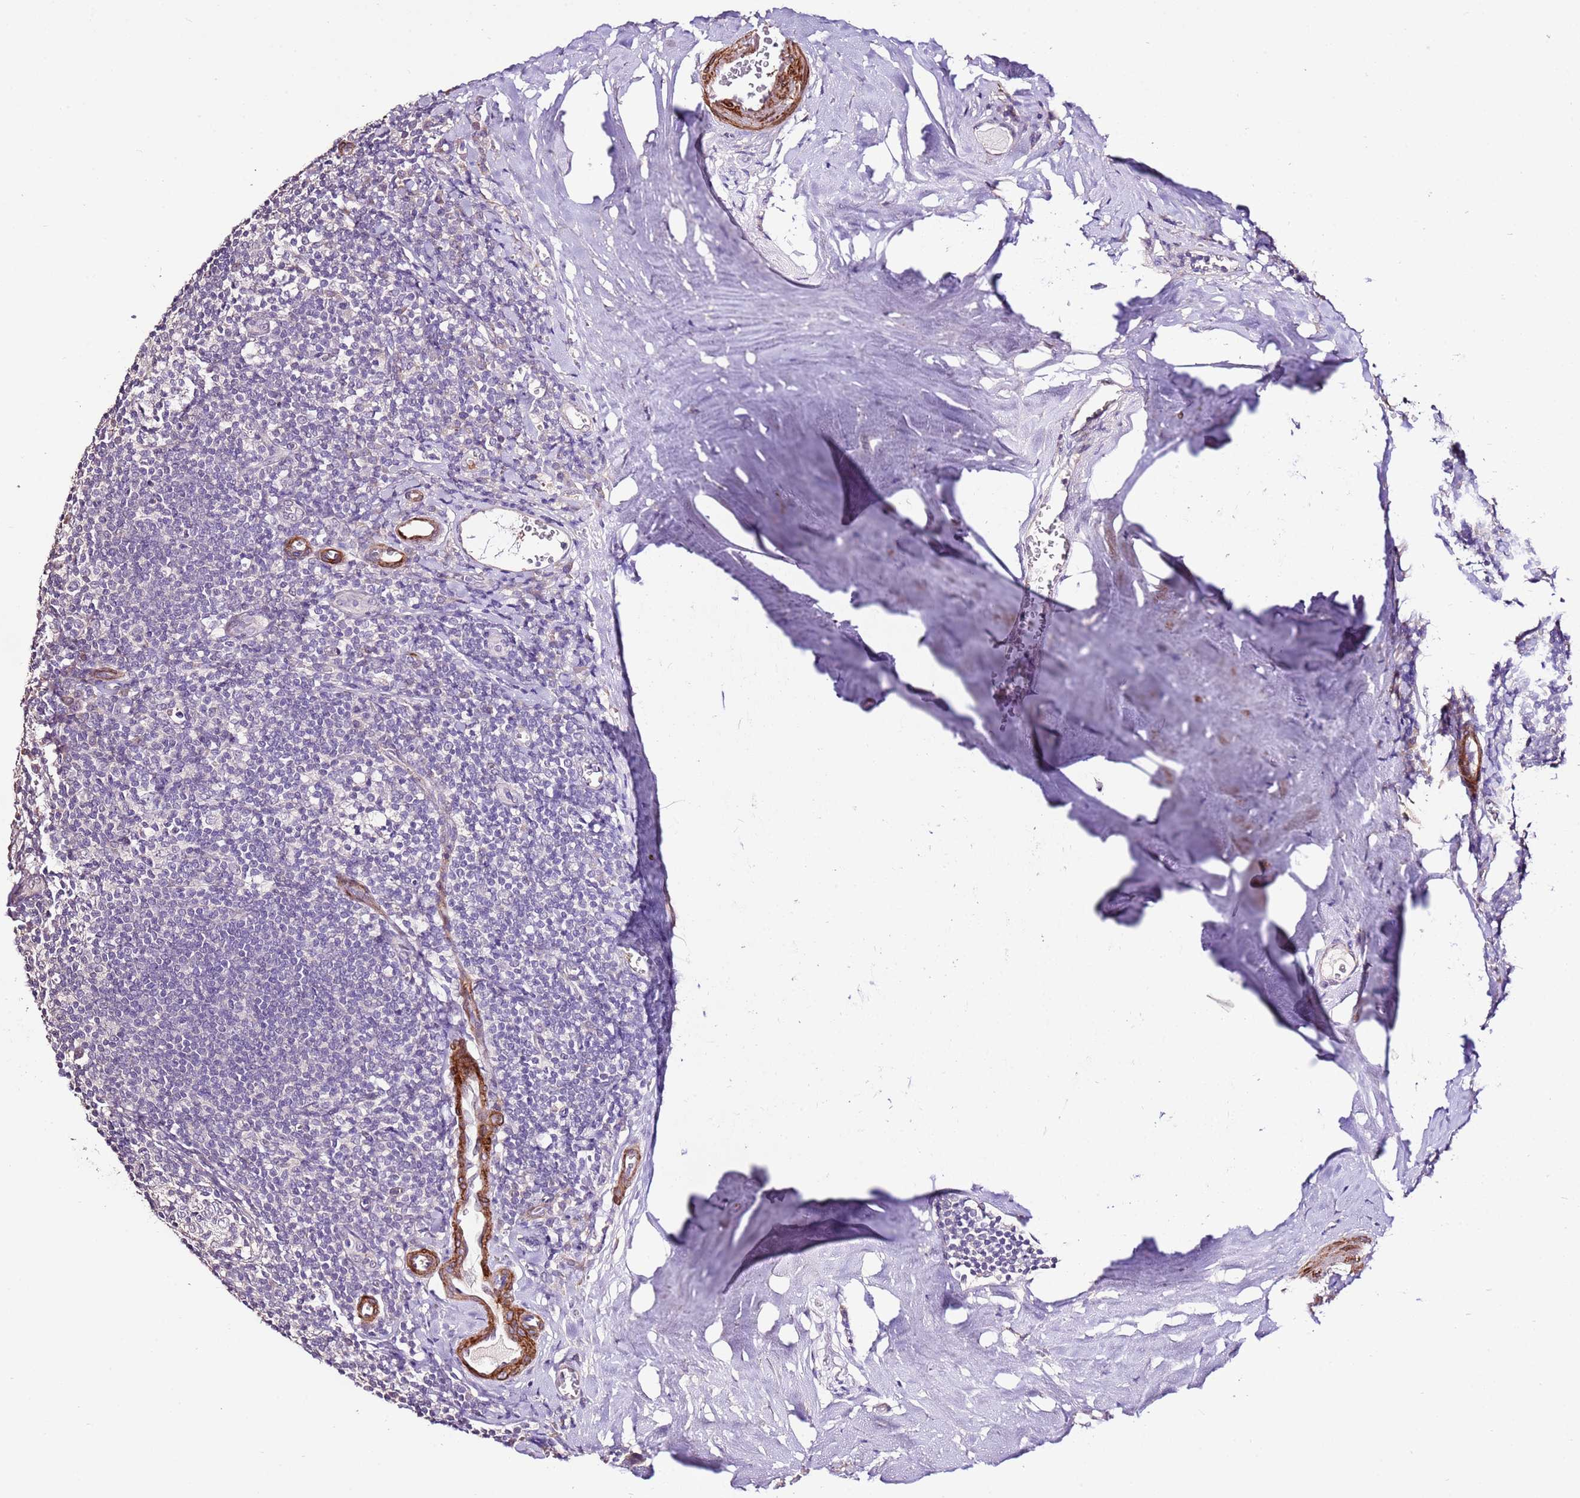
{"staining": {"intensity": "negative", "quantity": "none", "location": "none"}, "tissue": "tonsil", "cell_type": "Germinal center cells", "image_type": "normal", "snomed": [{"axis": "morphology", "description": "Normal tissue, NOS"}, {"axis": "topography", "description": "Tonsil"}], "caption": "This is a micrograph of immunohistochemistry staining of normal tonsil, which shows no expression in germinal center cells.", "gene": "ART5", "patient": {"sex": "male", "age": 27}}